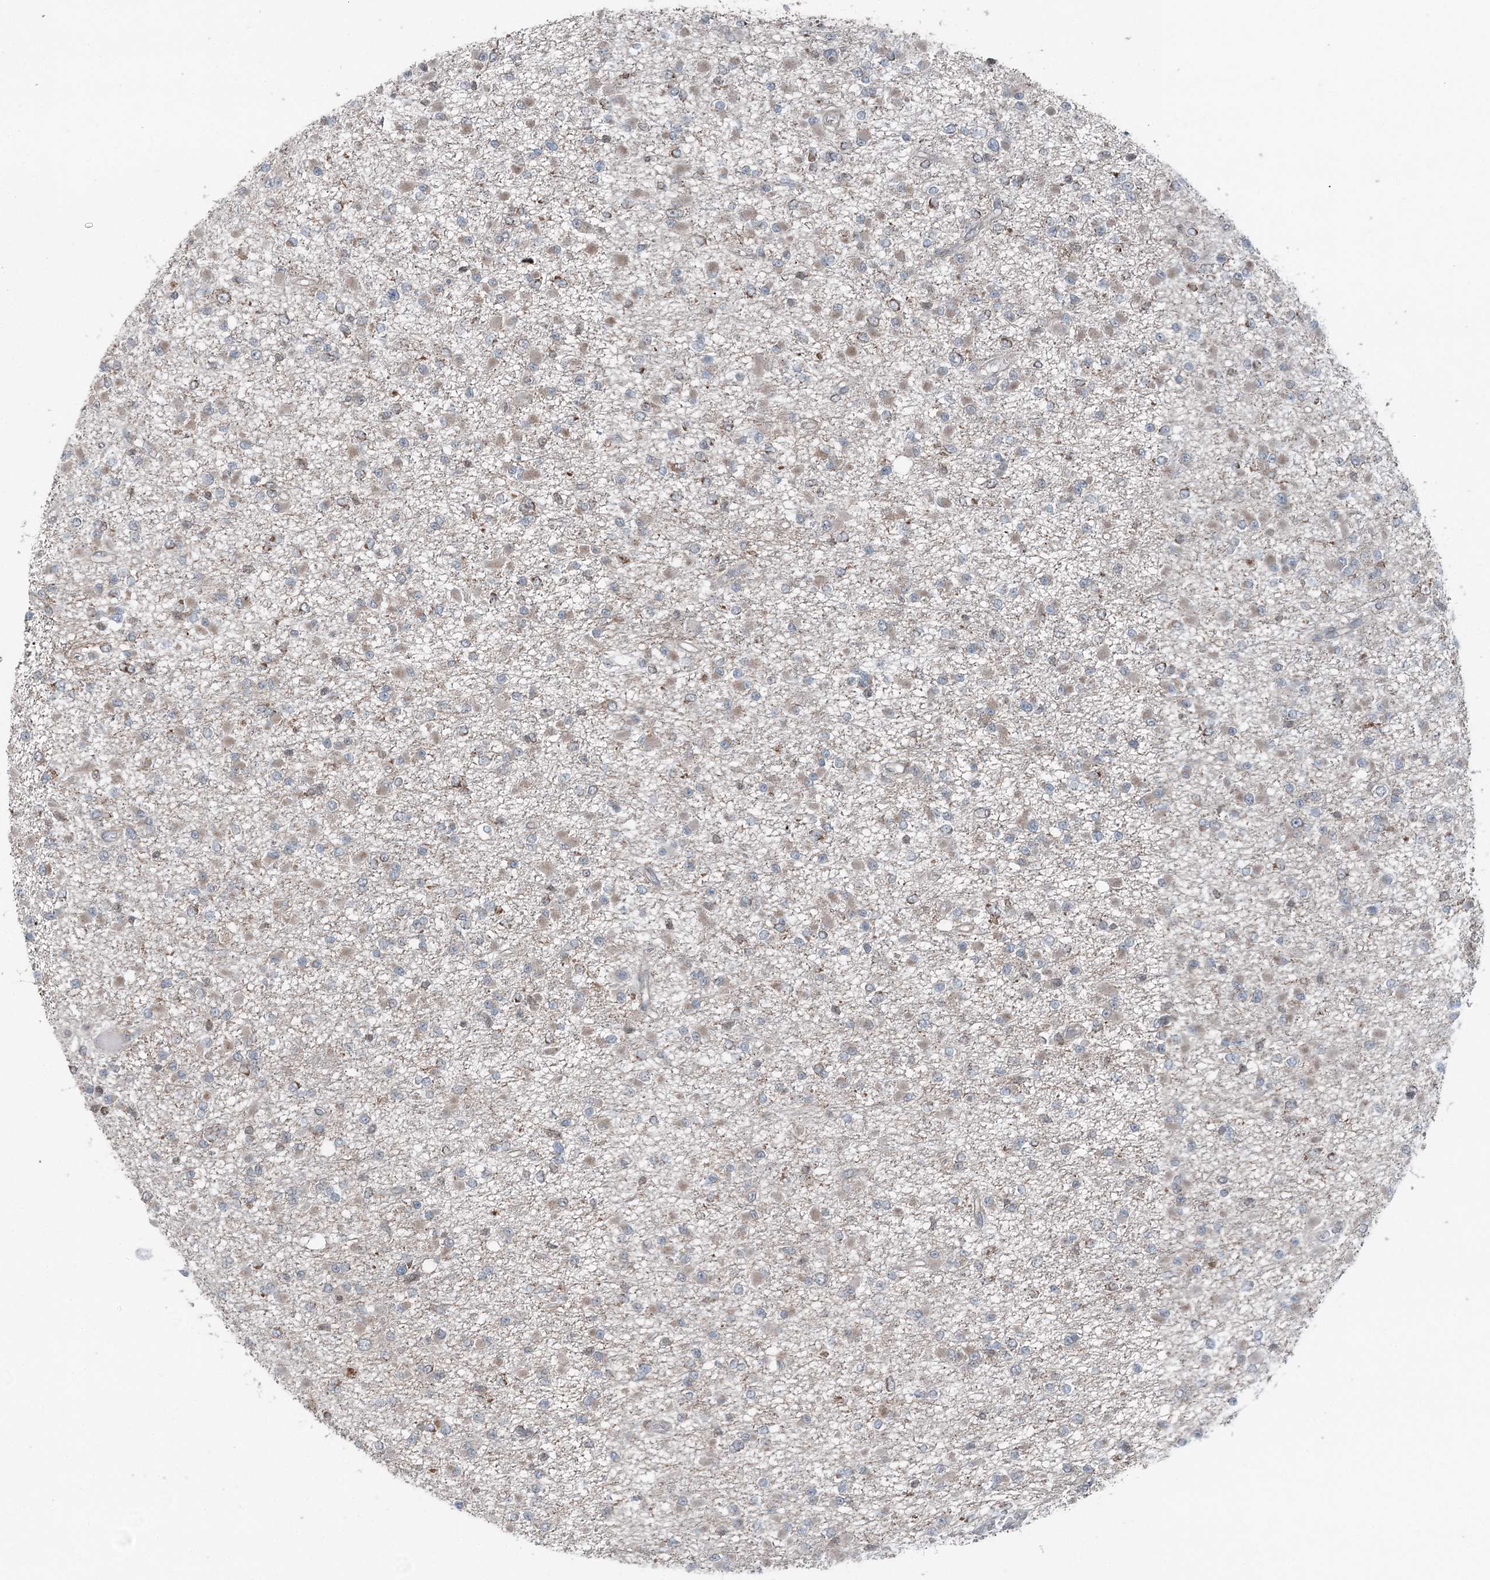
{"staining": {"intensity": "weak", "quantity": "25%-75%", "location": "cytoplasmic/membranous"}, "tissue": "glioma", "cell_type": "Tumor cells", "image_type": "cancer", "snomed": [{"axis": "morphology", "description": "Glioma, malignant, Low grade"}, {"axis": "topography", "description": "Brain"}], "caption": "Glioma tissue reveals weak cytoplasmic/membranous expression in about 25%-75% of tumor cells Using DAB (3,3'-diaminobenzidine) (brown) and hematoxylin (blue) stains, captured at high magnification using brightfield microscopy.", "gene": "WAPL", "patient": {"sex": "female", "age": 22}}